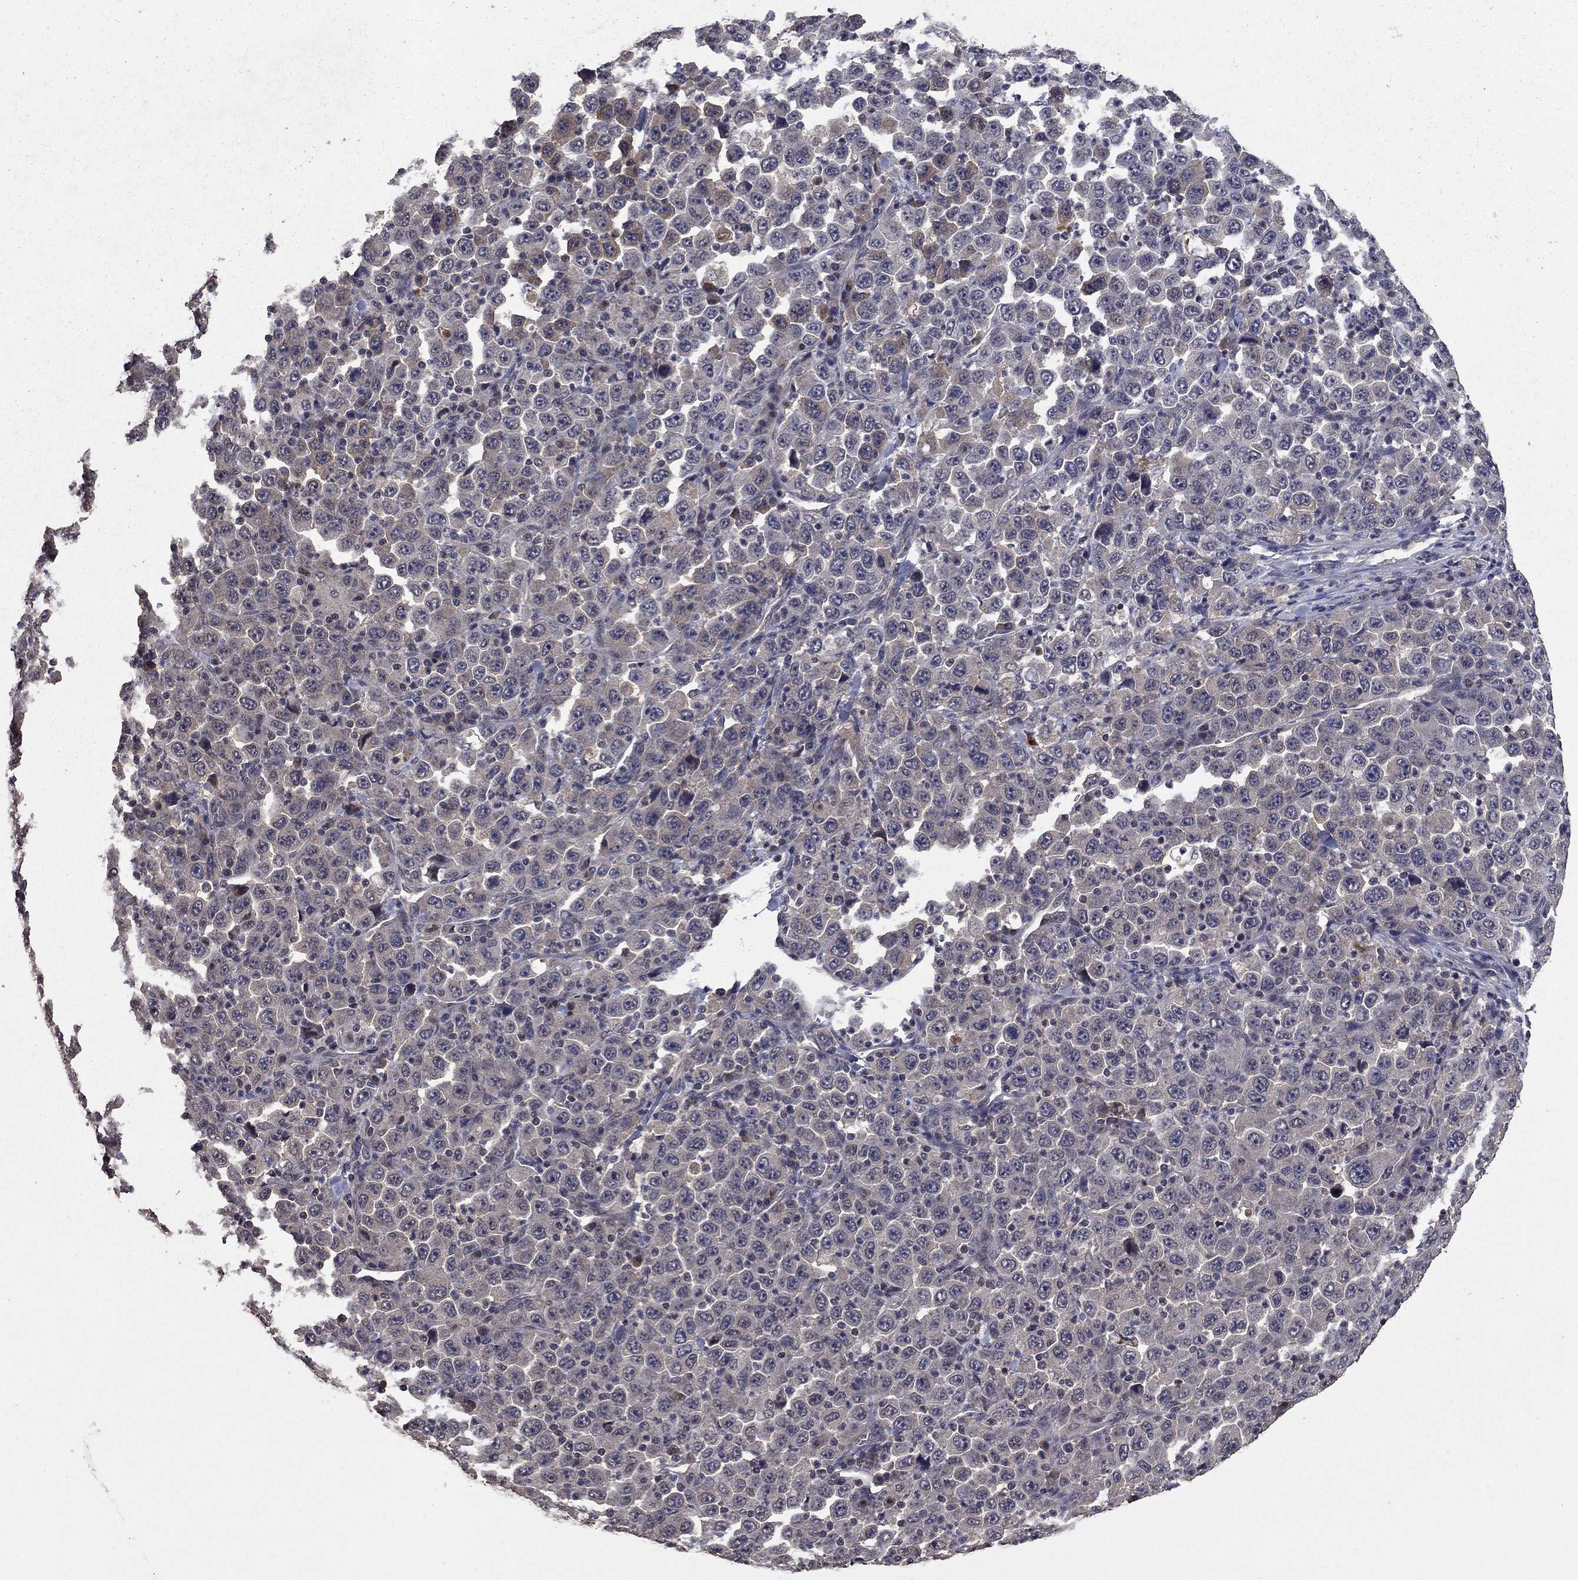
{"staining": {"intensity": "negative", "quantity": "none", "location": "none"}, "tissue": "stomach cancer", "cell_type": "Tumor cells", "image_type": "cancer", "snomed": [{"axis": "morphology", "description": "Normal tissue, NOS"}, {"axis": "morphology", "description": "Adenocarcinoma, NOS"}, {"axis": "topography", "description": "Stomach, upper"}, {"axis": "topography", "description": "Stomach"}], "caption": "DAB immunohistochemical staining of human stomach cancer (adenocarcinoma) exhibits no significant expression in tumor cells.", "gene": "DHRS1", "patient": {"sex": "male", "age": 59}}